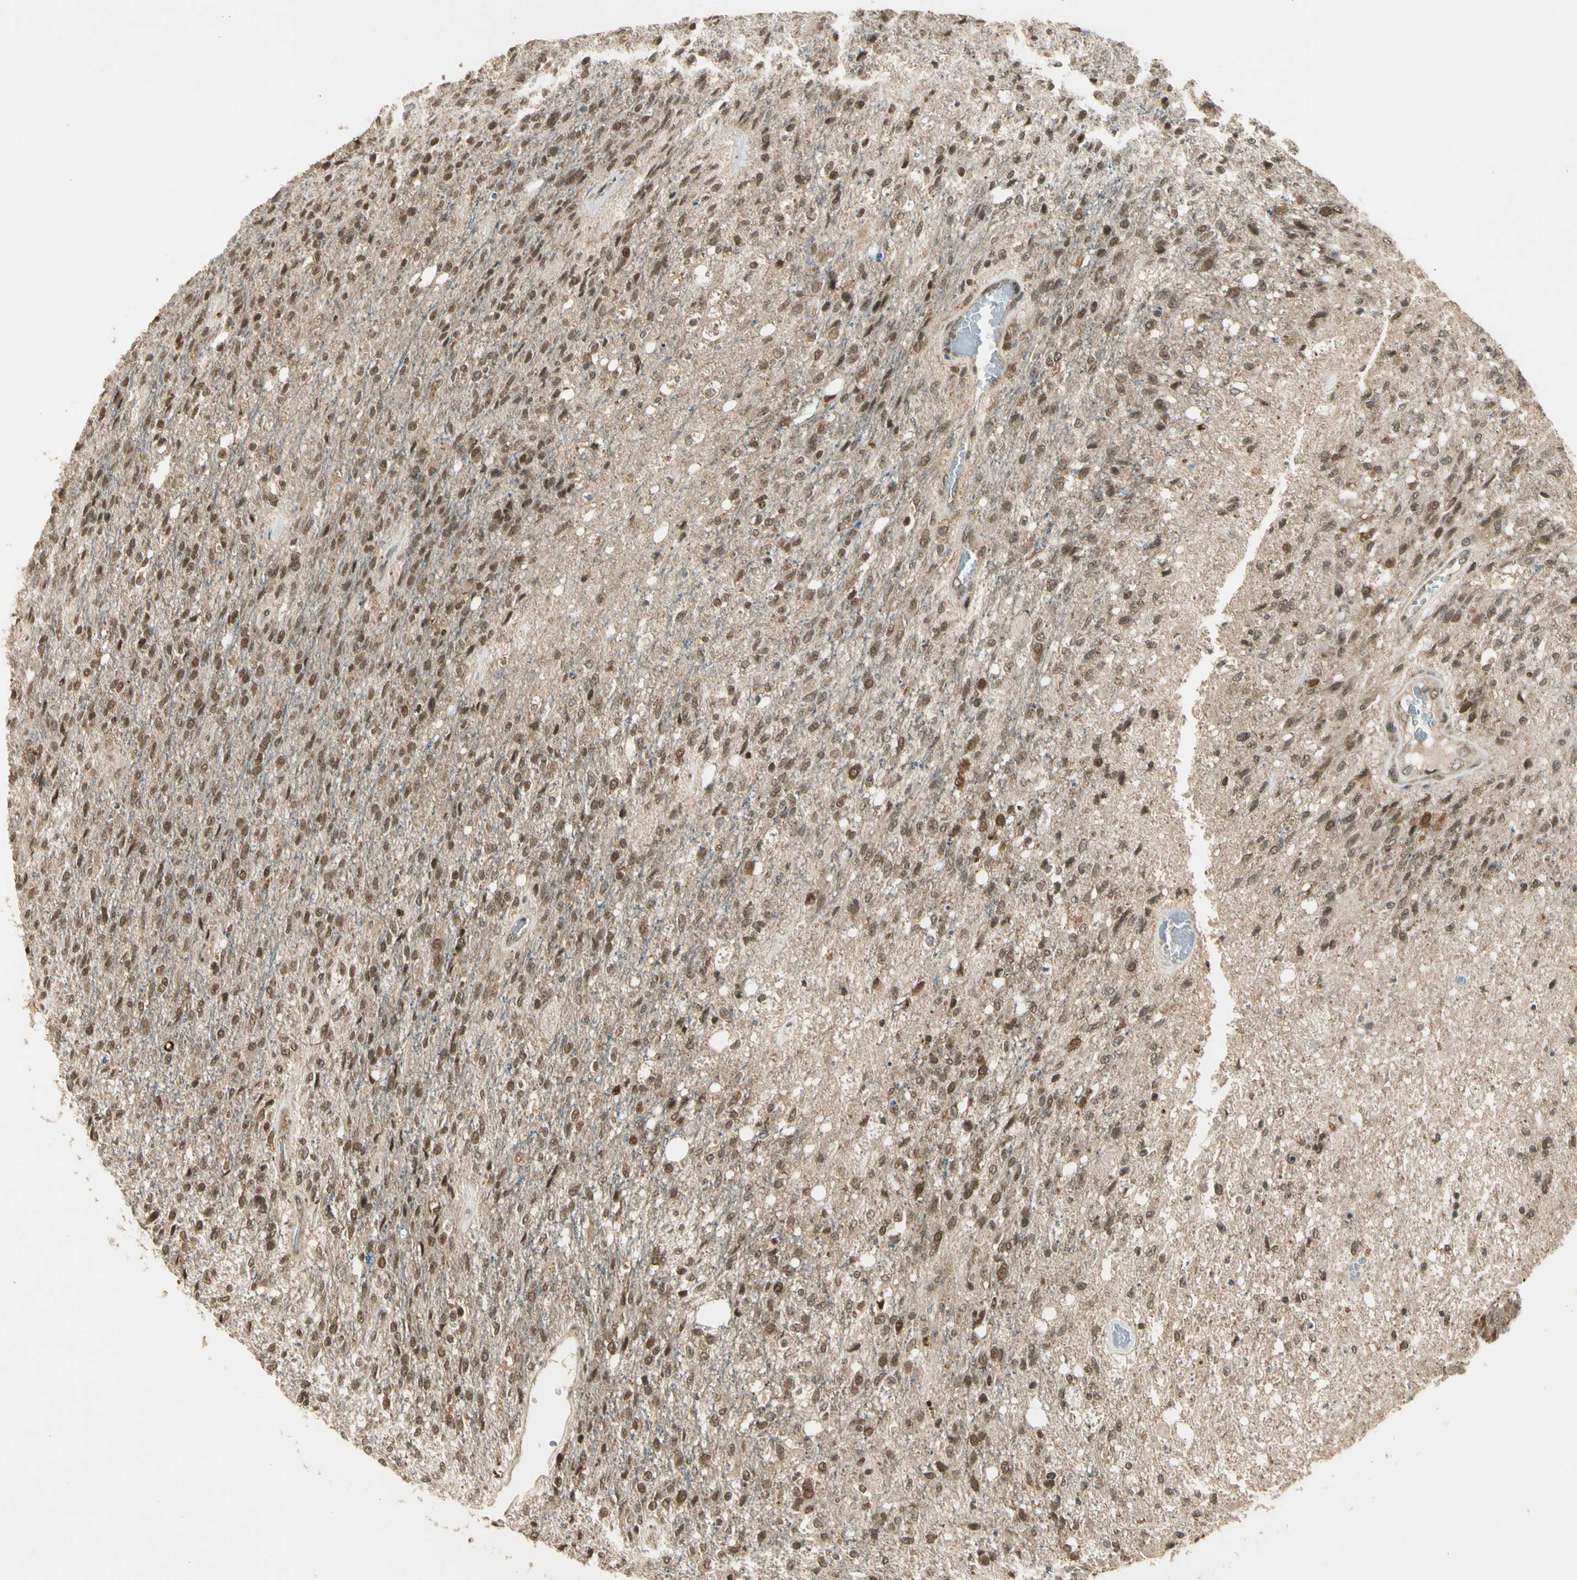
{"staining": {"intensity": "moderate", "quantity": ">75%", "location": "cytoplasmic/membranous,nuclear"}, "tissue": "glioma", "cell_type": "Tumor cells", "image_type": "cancer", "snomed": [{"axis": "morphology", "description": "Normal tissue, NOS"}, {"axis": "morphology", "description": "Glioma, malignant, High grade"}, {"axis": "topography", "description": "Cerebral cortex"}], "caption": "A brown stain highlights moderate cytoplasmic/membranous and nuclear positivity of a protein in human malignant glioma (high-grade) tumor cells.", "gene": "ZNF135", "patient": {"sex": "male", "age": 77}}